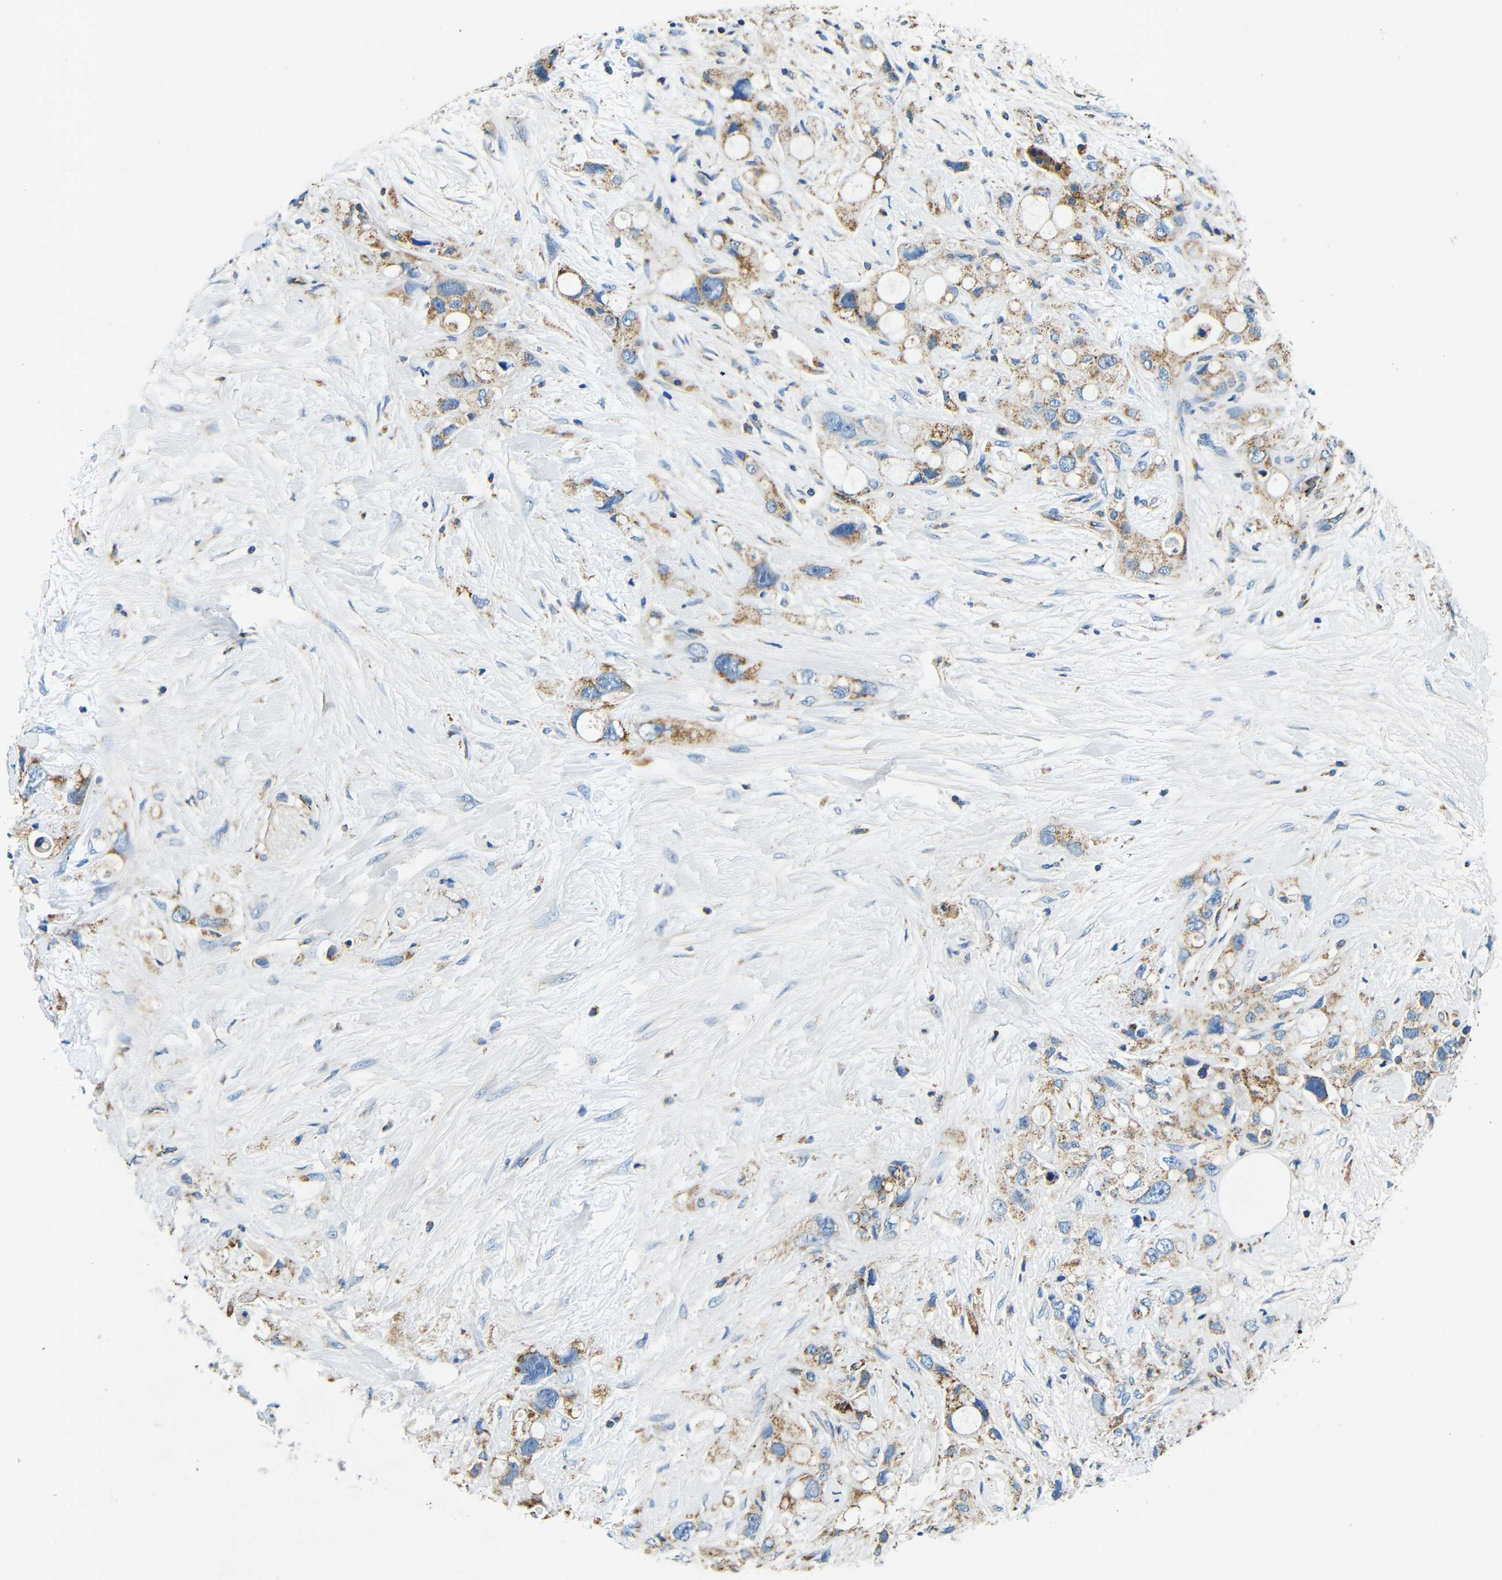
{"staining": {"intensity": "moderate", "quantity": ">75%", "location": "cytoplasmic/membranous"}, "tissue": "pancreatic cancer", "cell_type": "Tumor cells", "image_type": "cancer", "snomed": [{"axis": "morphology", "description": "Adenocarcinoma, NOS"}, {"axis": "topography", "description": "Pancreas"}], "caption": "Immunohistochemical staining of adenocarcinoma (pancreatic) demonstrates medium levels of moderate cytoplasmic/membranous staining in about >75% of tumor cells. (Stains: DAB (3,3'-diaminobenzidine) in brown, nuclei in blue, Microscopy: brightfield microscopy at high magnification).", "gene": "GALNT18", "patient": {"sex": "female", "age": 56}}